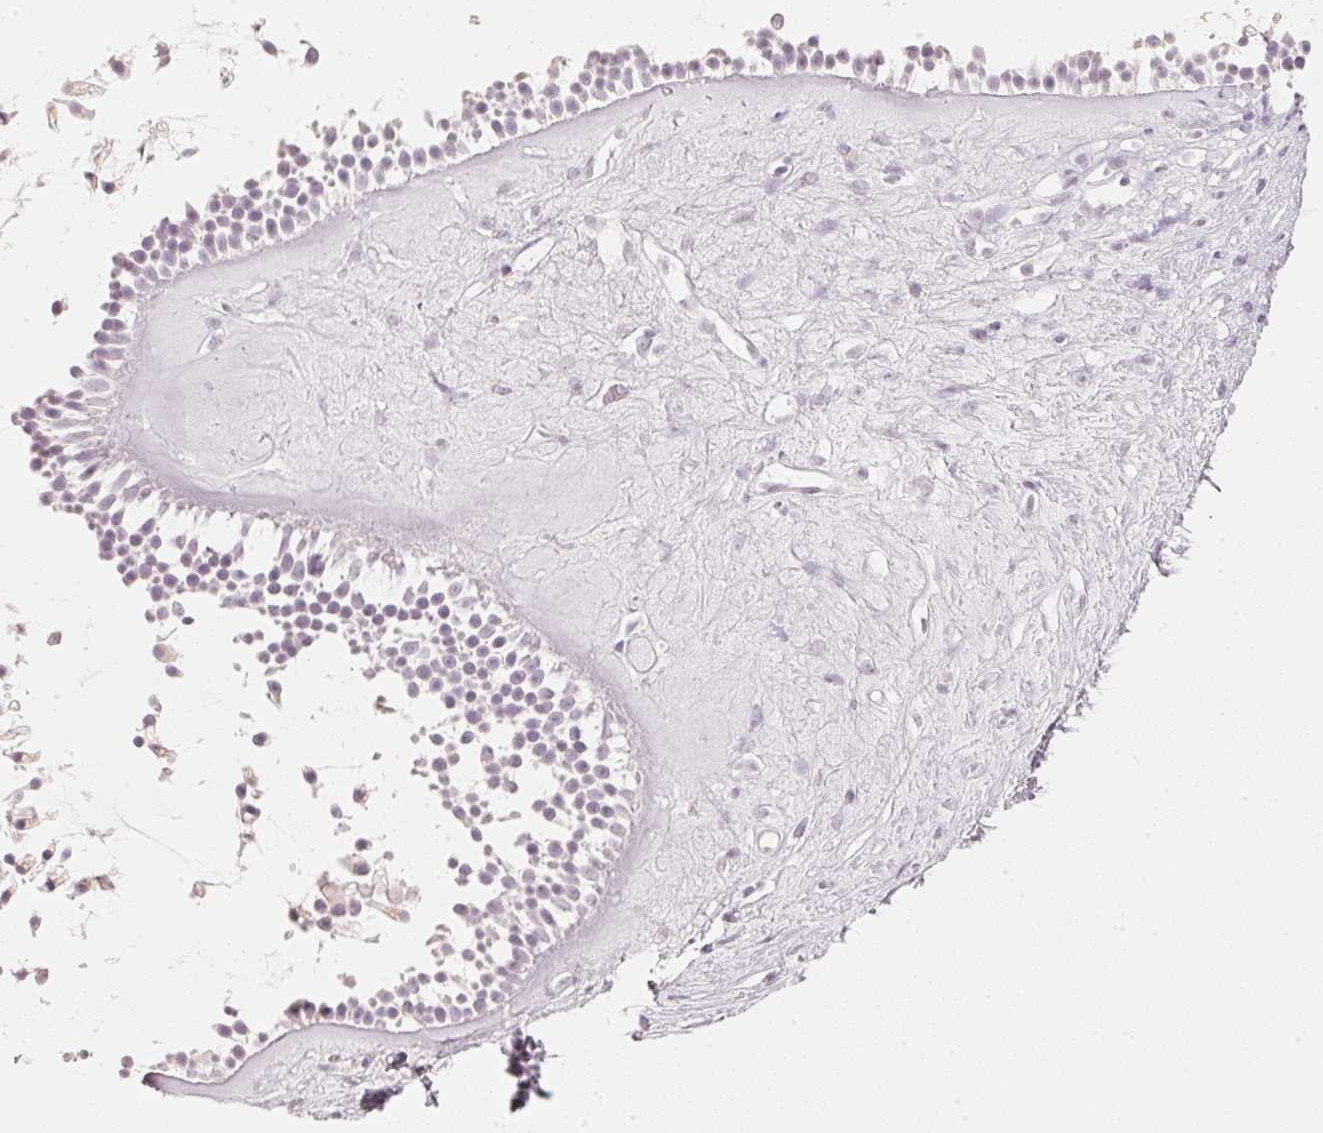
{"staining": {"intensity": "negative", "quantity": "none", "location": "none"}, "tissue": "nasopharynx", "cell_type": "Respiratory epithelial cells", "image_type": "normal", "snomed": [{"axis": "morphology", "description": "Normal tissue, NOS"}, {"axis": "topography", "description": "Nasopharynx"}], "caption": "A high-resolution micrograph shows immunohistochemistry (IHC) staining of benign nasopharynx, which reveals no significant staining in respiratory epithelial cells.", "gene": "SLC22A8", "patient": {"sex": "female", "age": 75}}